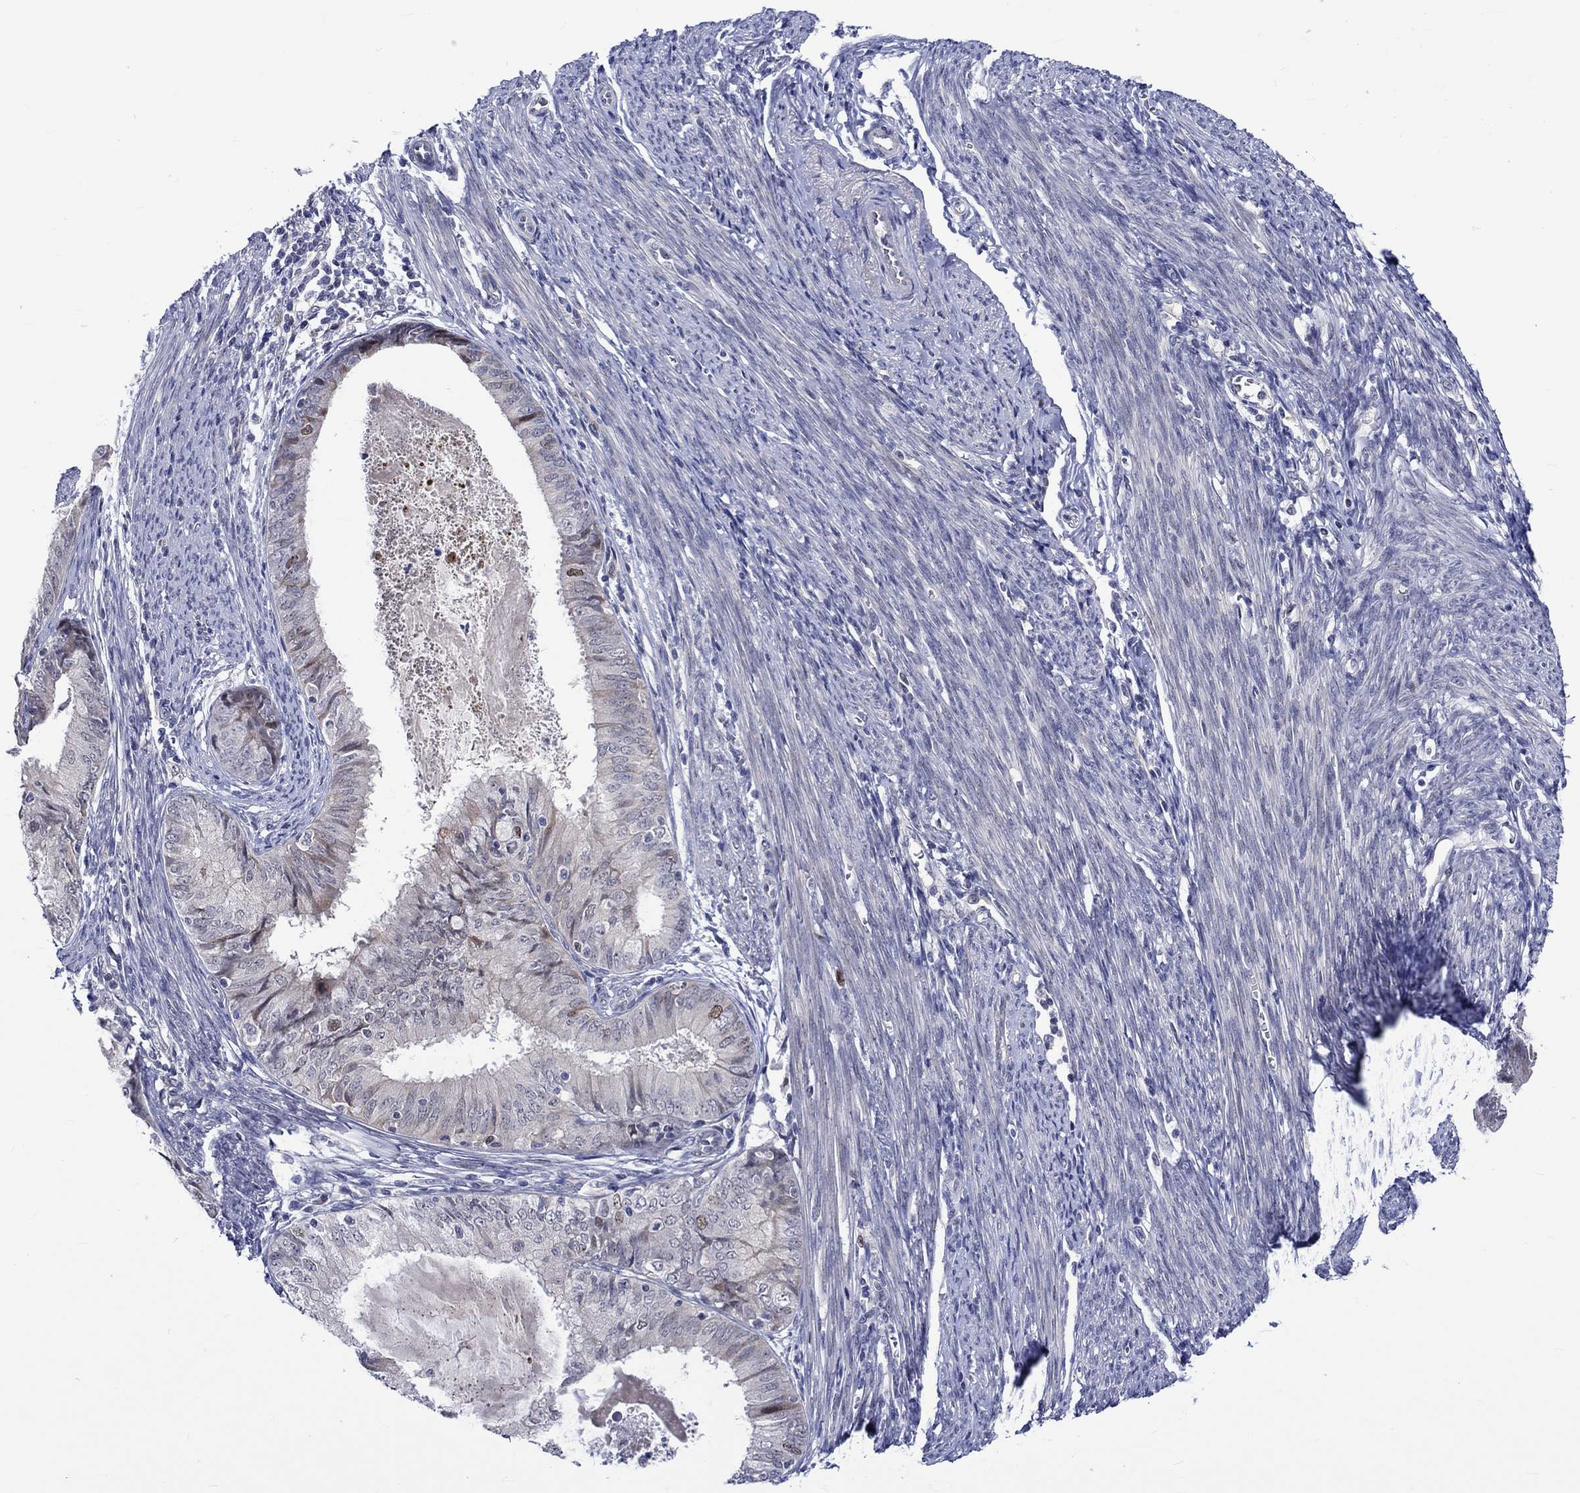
{"staining": {"intensity": "moderate", "quantity": "<25%", "location": "nuclear"}, "tissue": "endometrial cancer", "cell_type": "Tumor cells", "image_type": "cancer", "snomed": [{"axis": "morphology", "description": "Adenocarcinoma, NOS"}, {"axis": "topography", "description": "Endometrium"}], "caption": "IHC staining of endometrial adenocarcinoma, which shows low levels of moderate nuclear staining in about <25% of tumor cells indicating moderate nuclear protein expression. The staining was performed using DAB (brown) for protein detection and nuclei were counterstained in hematoxylin (blue).", "gene": "E2F8", "patient": {"sex": "female", "age": 57}}